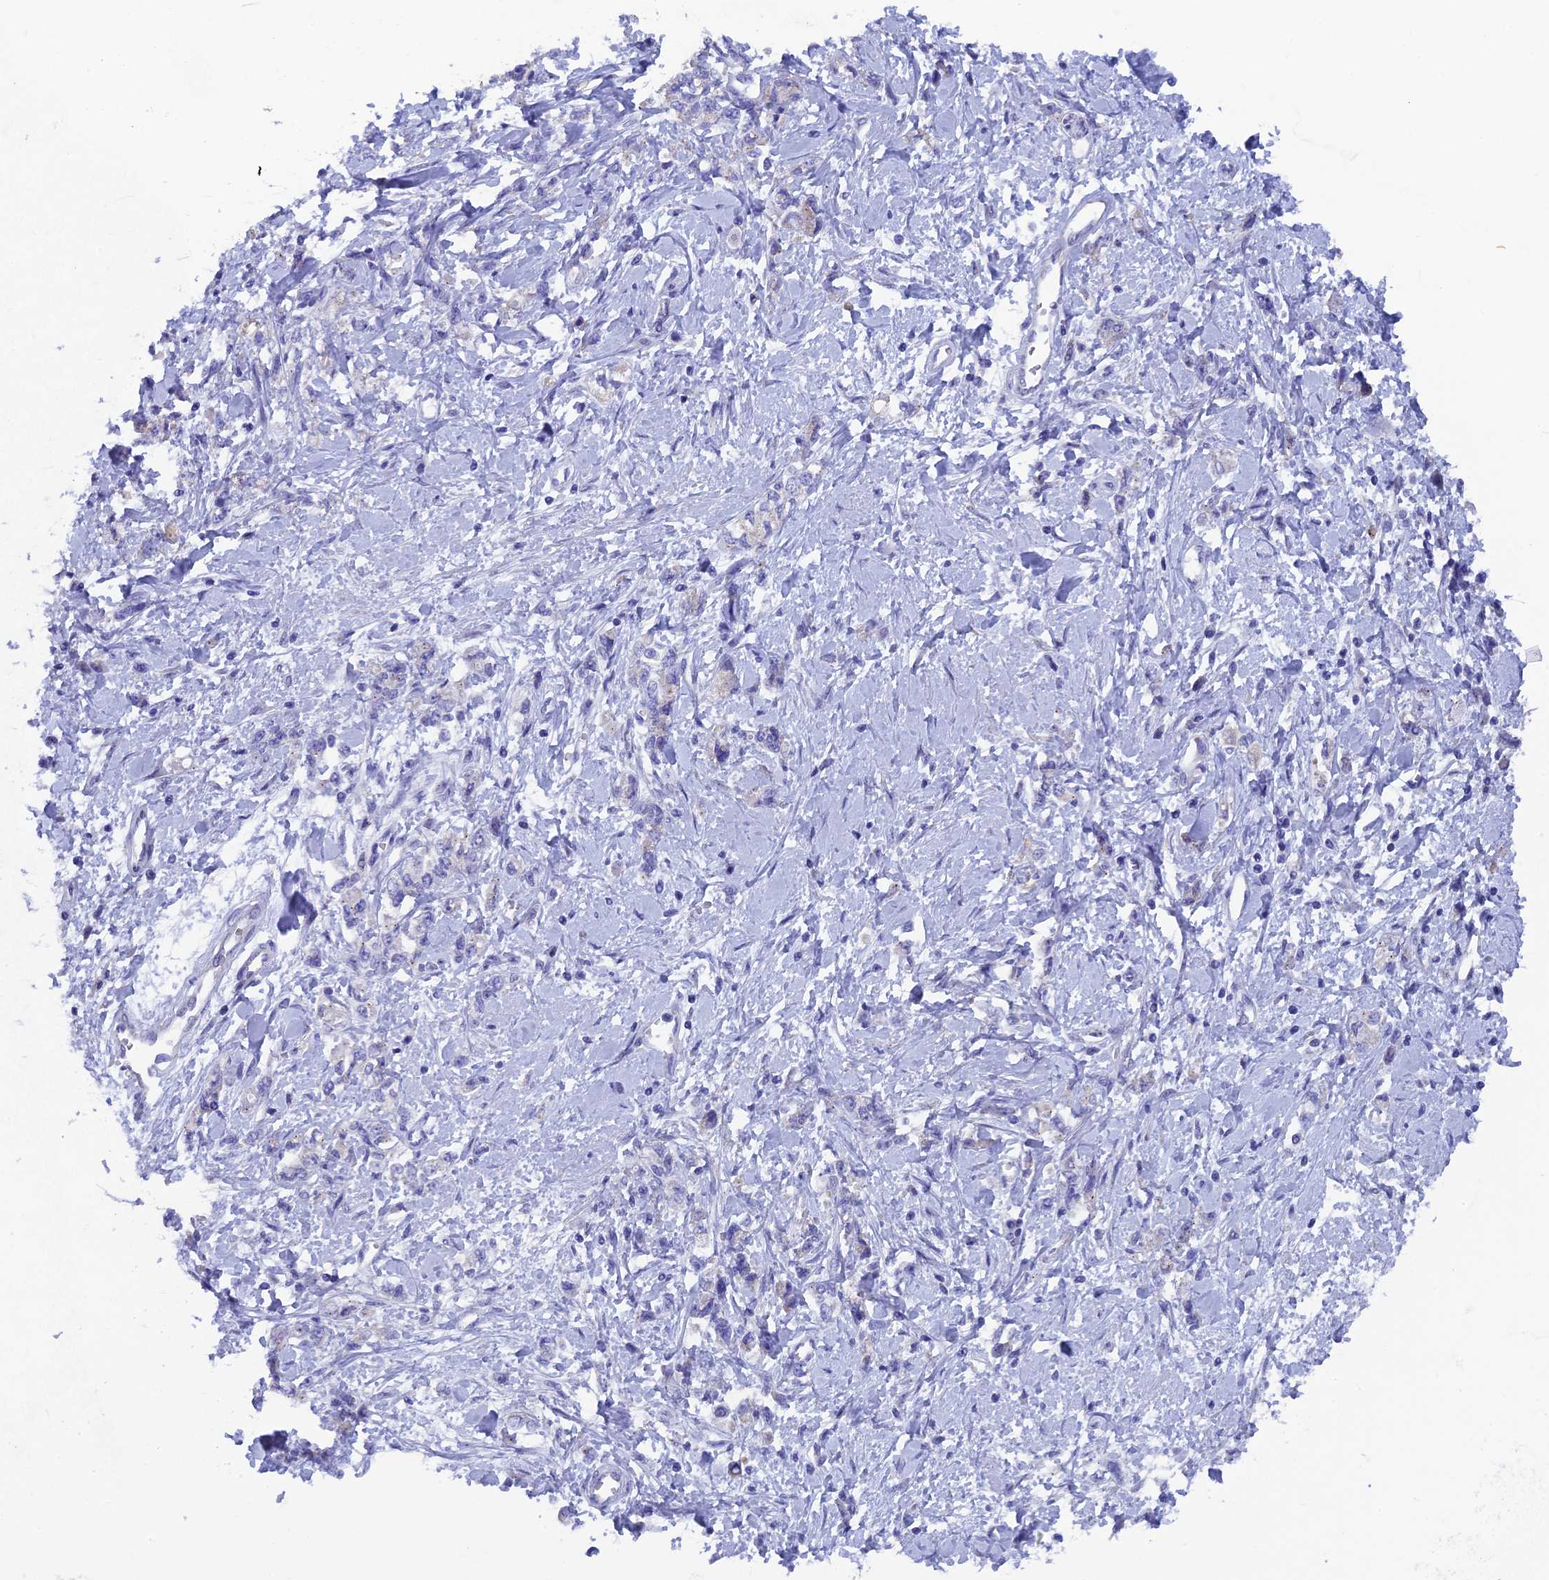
{"staining": {"intensity": "negative", "quantity": "none", "location": "none"}, "tissue": "stomach cancer", "cell_type": "Tumor cells", "image_type": "cancer", "snomed": [{"axis": "morphology", "description": "Adenocarcinoma, NOS"}, {"axis": "topography", "description": "Stomach"}], "caption": "Protein analysis of adenocarcinoma (stomach) exhibits no significant expression in tumor cells. (Brightfield microscopy of DAB immunohistochemistry (IHC) at high magnification).", "gene": "AK4", "patient": {"sex": "female", "age": 76}}